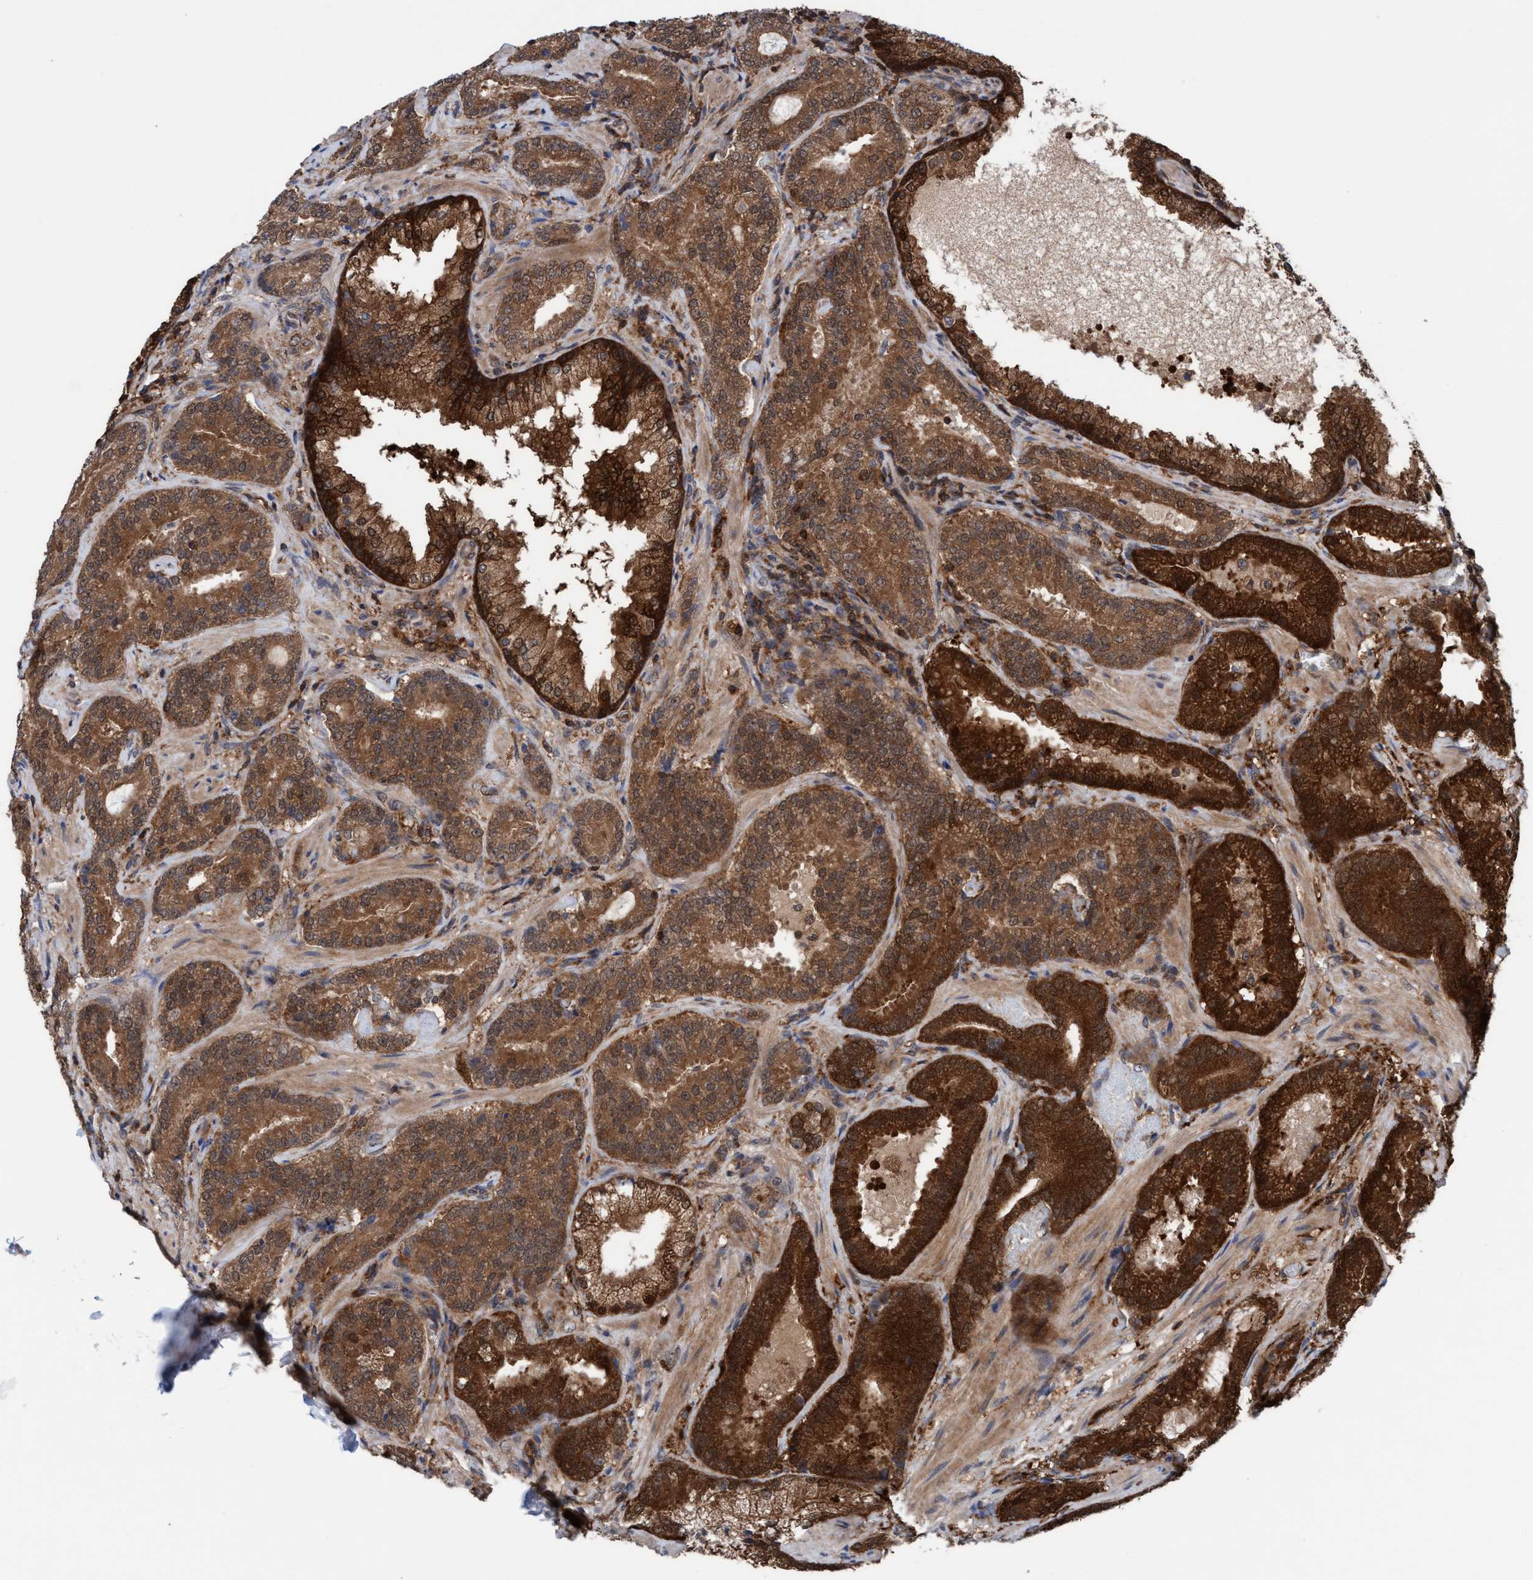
{"staining": {"intensity": "strong", "quantity": ">75%", "location": "cytoplasmic/membranous"}, "tissue": "prostate cancer", "cell_type": "Tumor cells", "image_type": "cancer", "snomed": [{"axis": "morphology", "description": "Adenocarcinoma, Low grade"}, {"axis": "topography", "description": "Prostate"}], "caption": "A brown stain labels strong cytoplasmic/membranous staining of a protein in human prostate cancer (adenocarcinoma (low-grade)) tumor cells.", "gene": "GLOD4", "patient": {"sex": "male", "age": 51}}